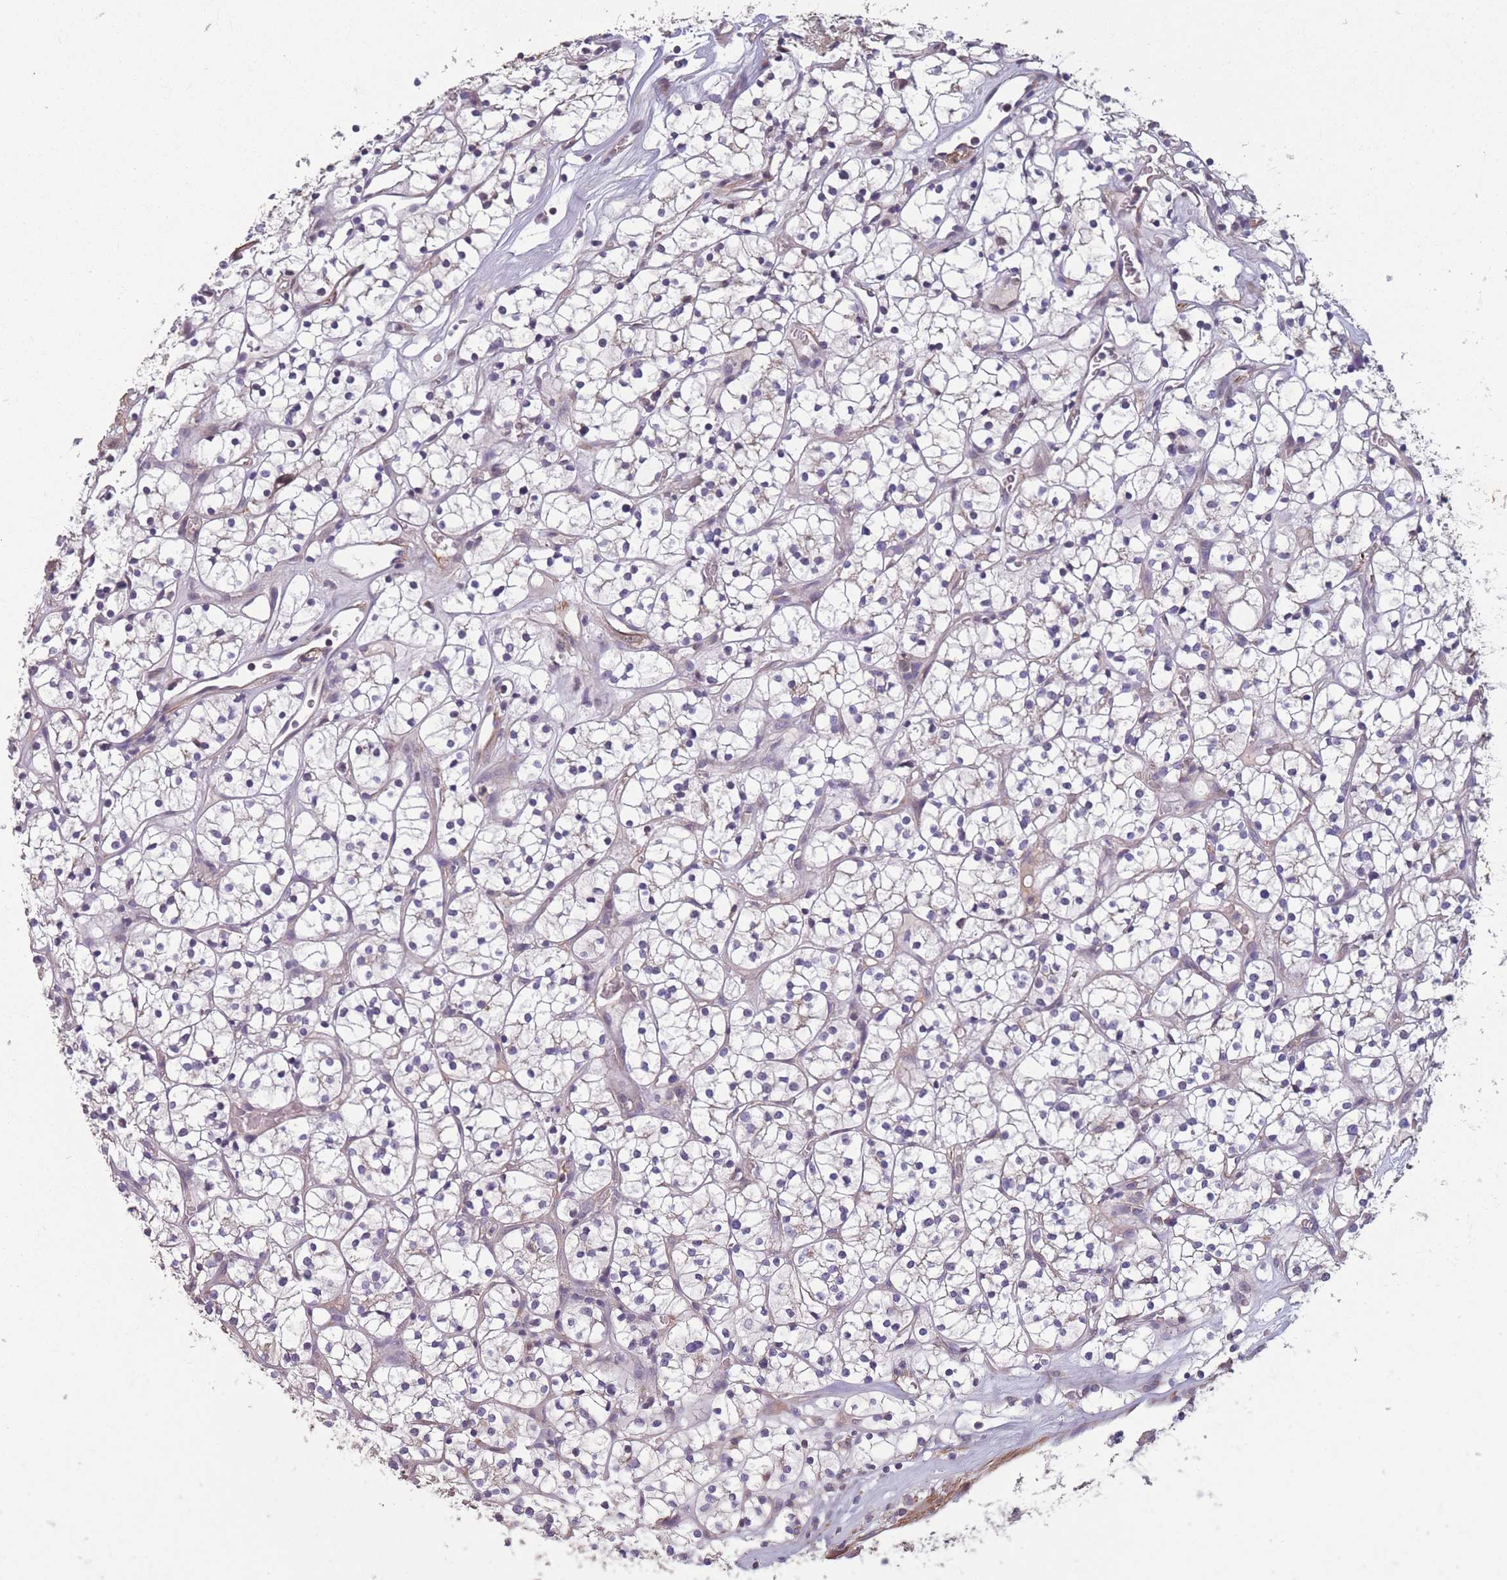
{"staining": {"intensity": "negative", "quantity": "none", "location": "none"}, "tissue": "renal cancer", "cell_type": "Tumor cells", "image_type": "cancer", "snomed": [{"axis": "morphology", "description": "Adenocarcinoma, NOS"}, {"axis": "topography", "description": "Kidney"}], "caption": "The immunohistochemistry (IHC) micrograph has no significant positivity in tumor cells of renal adenocarcinoma tissue. (Stains: DAB immunohistochemistry with hematoxylin counter stain, Microscopy: brightfield microscopy at high magnification).", "gene": "TOMM40L", "patient": {"sex": "female", "age": 64}}